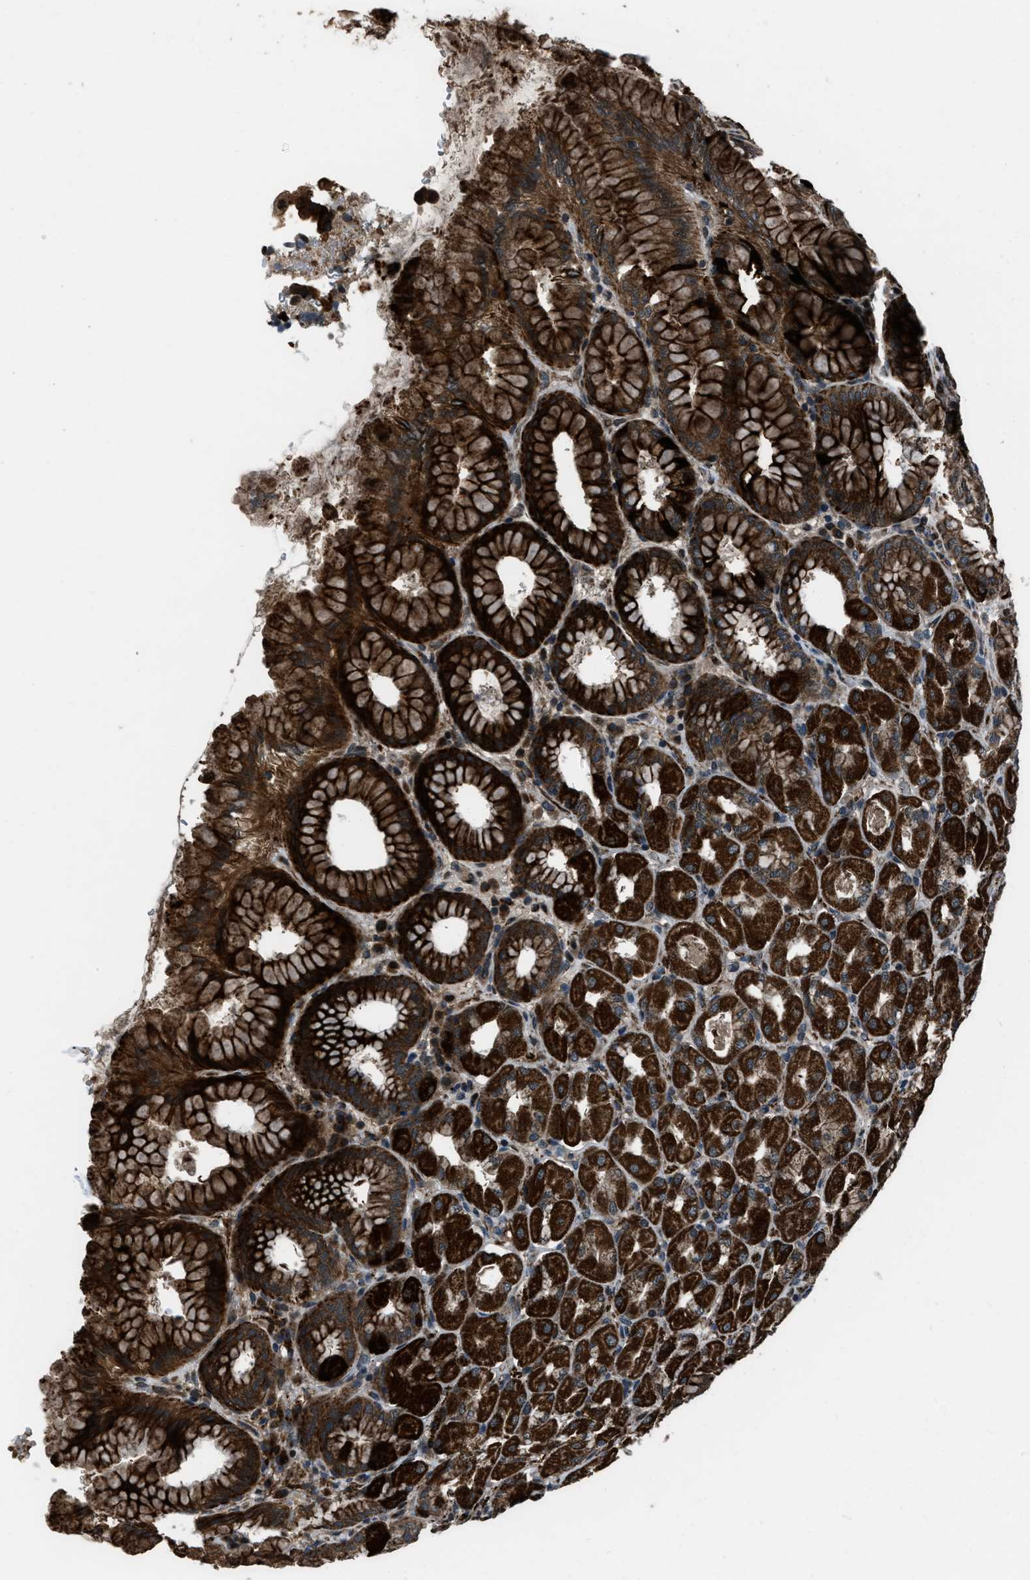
{"staining": {"intensity": "strong", "quantity": ">75%", "location": "cytoplasmic/membranous"}, "tissue": "stomach", "cell_type": "Glandular cells", "image_type": "normal", "snomed": [{"axis": "morphology", "description": "Normal tissue, NOS"}, {"axis": "topography", "description": "Stomach, upper"}], "caption": "IHC histopathology image of benign stomach stained for a protein (brown), which reveals high levels of strong cytoplasmic/membranous positivity in about >75% of glandular cells.", "gene": "IRAK4", "patient": {"sex": "female", "age": 56}}